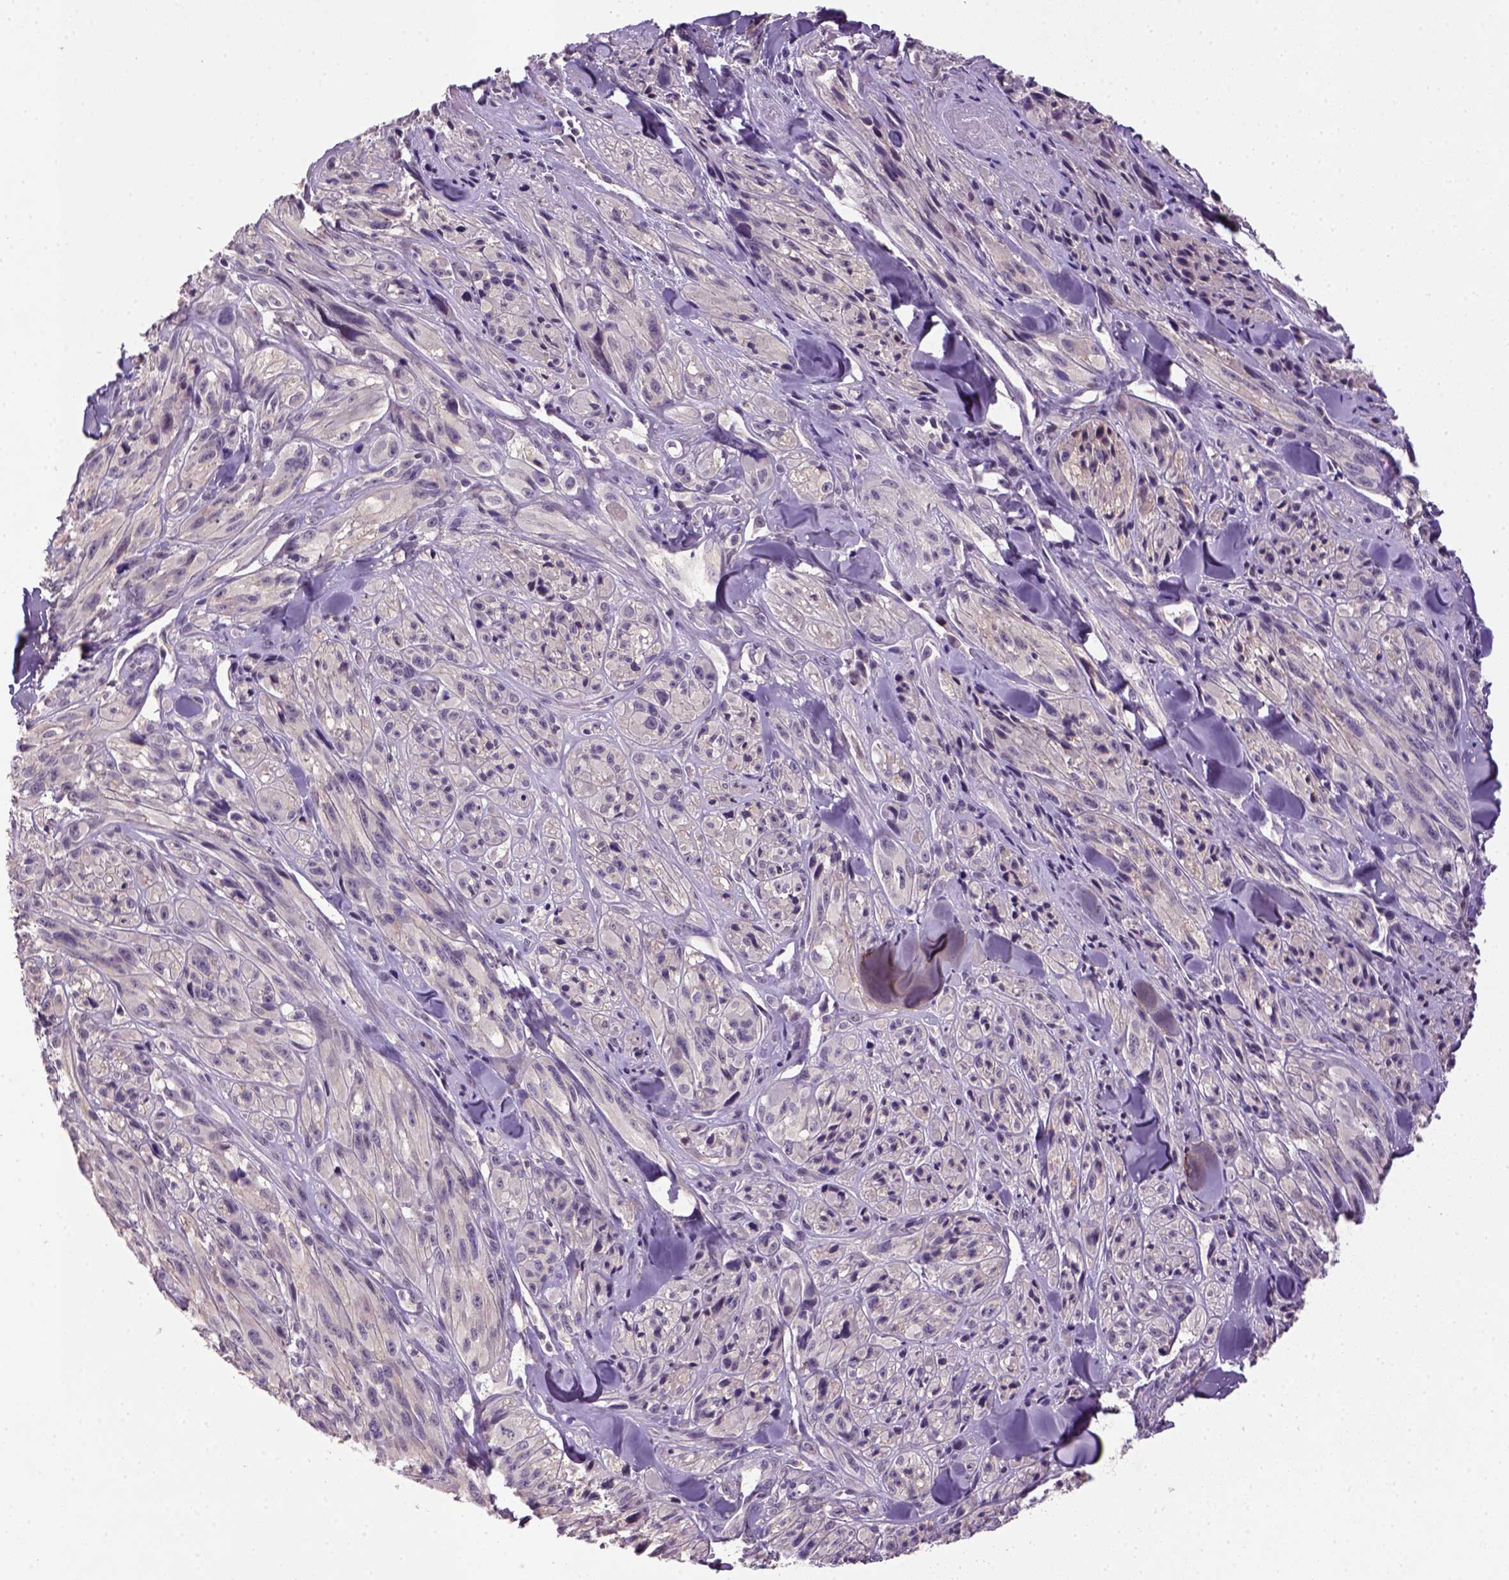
{"staining": {"intensity": "negative", "quantity": "none", "location": "none"}, "tissue": "melanoma", "cell_type": "Tumor cells", "image_type": "cancer", "snomed": [{"axis": "morphology", "description": "Malignant melanoma, NOS"}, {"axis": "topography", "description": "Skin"}], "caption": "This is an immunohistochemistry micrograph of malignant melanoma. There is no expression in tumor cells.", "gene": "NLGN2", "patient": {"sex": "male", "age": 67}}